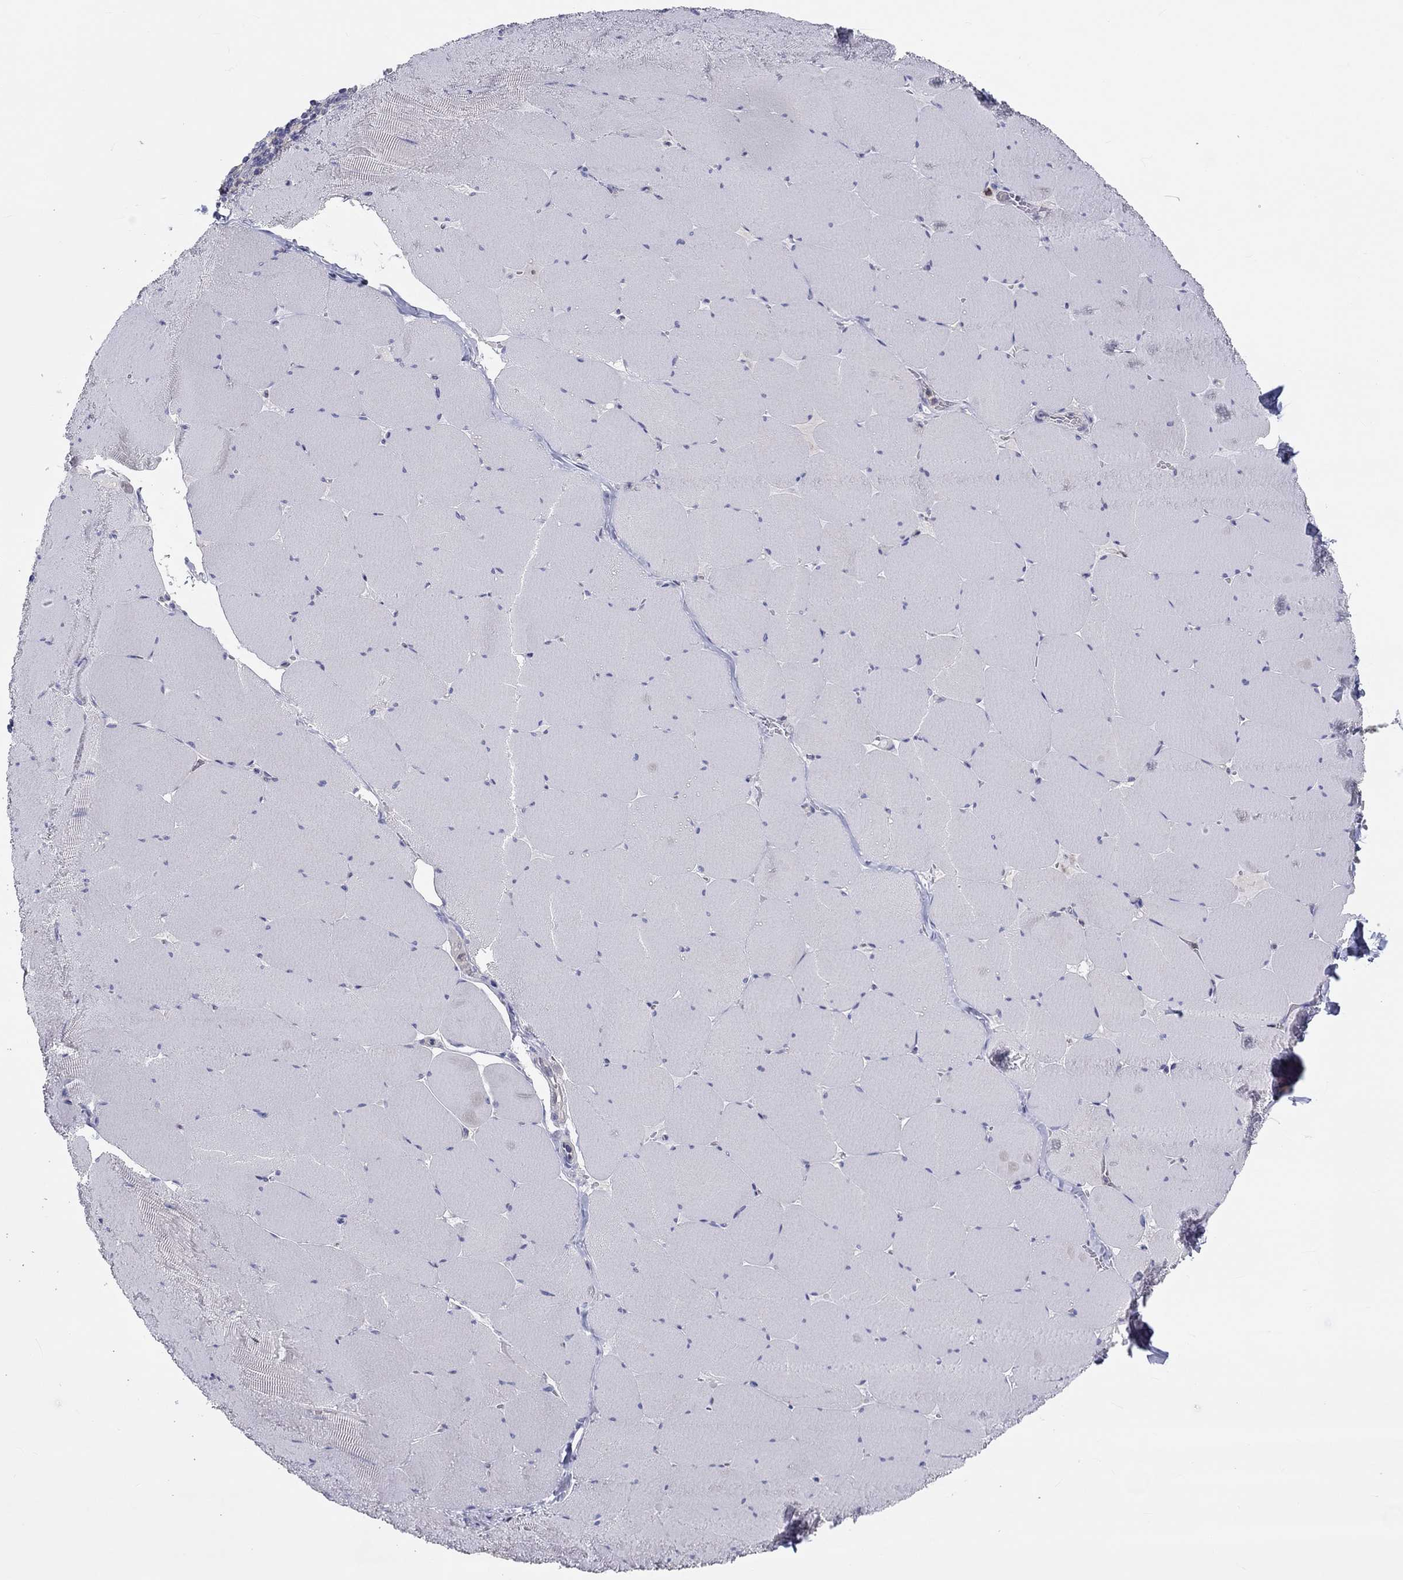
{"staining": {"intensity": "negative", "quantity": "none", "location": "none"}, "tissue": "skeletal muscle", "cell_type": "Myocytes", "image_type": "normal", "snomed": [{"axis": "morphology", "description": "Normal tissue, NOS"}, {"axis": "morphology", "description": "Malignant melanoma, Metastatic site"}, {"axis": "topography", "description": "Skeletal muscle"}], "caption": "A high-resolution photomicrograph shows IHC staining of benign skeletal muscle, which exhibits no significant expression in myocytes.", "gene": "ABCG4", "patient": {"sex": "male", "age": 50}}